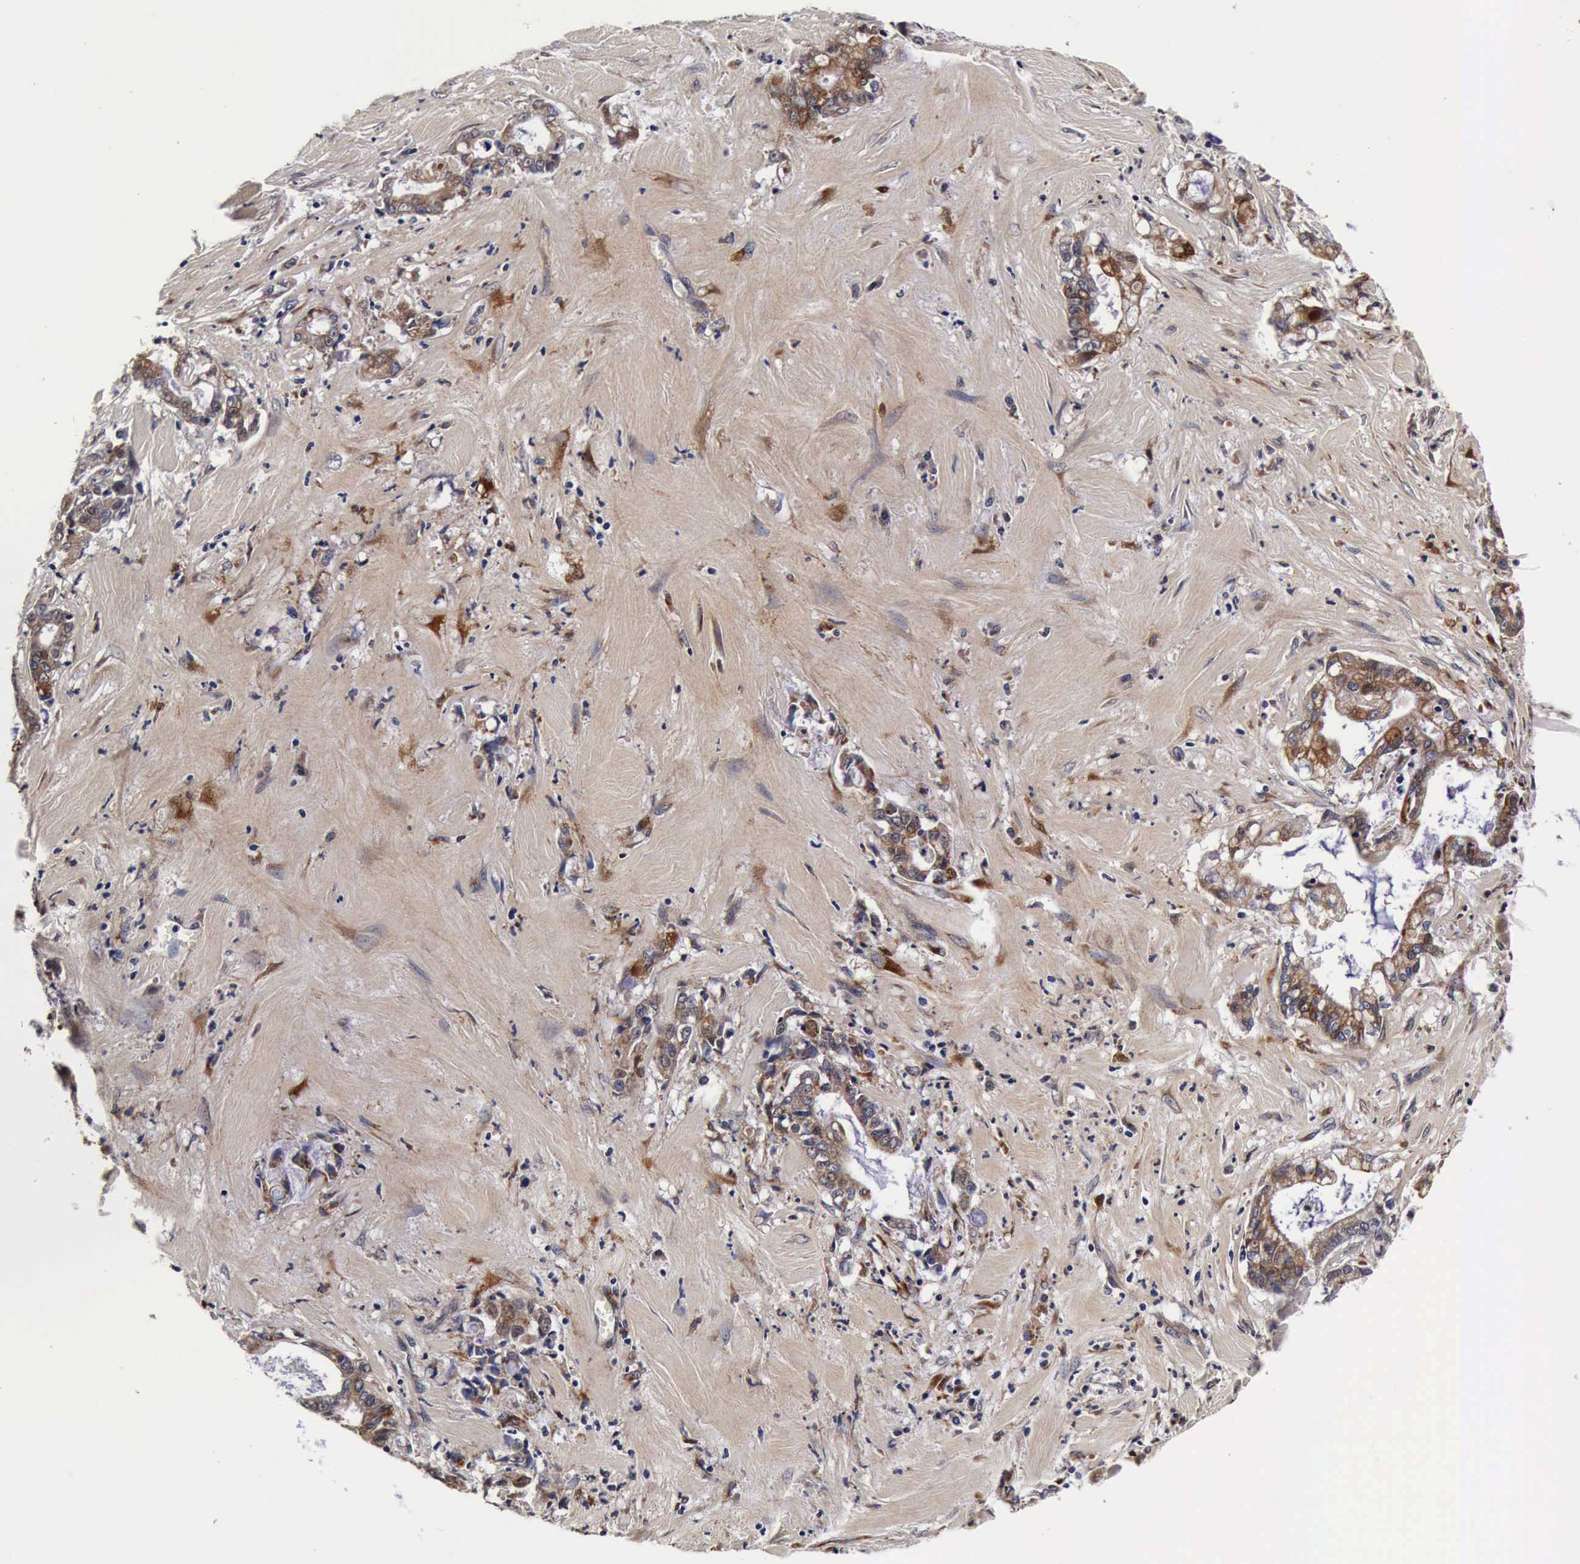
{"staining": {"intensity": "moderate", "quantity": "25%-75%", "location": "cytoplasmic/membranous"}, "tissue": "liver cancer", "cell_type": "Tumor cells", "image_type": "cancer", "snomed": [{"axis": "morphology", "description": "Cholangiocarcinoma"}, {"axis": "topography", "description": "Liver"}], "caption": "A histopathology image showing moderate cytoplasmic/membranous staining in about 25%-75% of tumor cells in cholangiocarcinoma (liver), as visualized by brown immunohistochemical staining.", "gene": "CST3", "patient": {"sex": "male", "age": 57}}